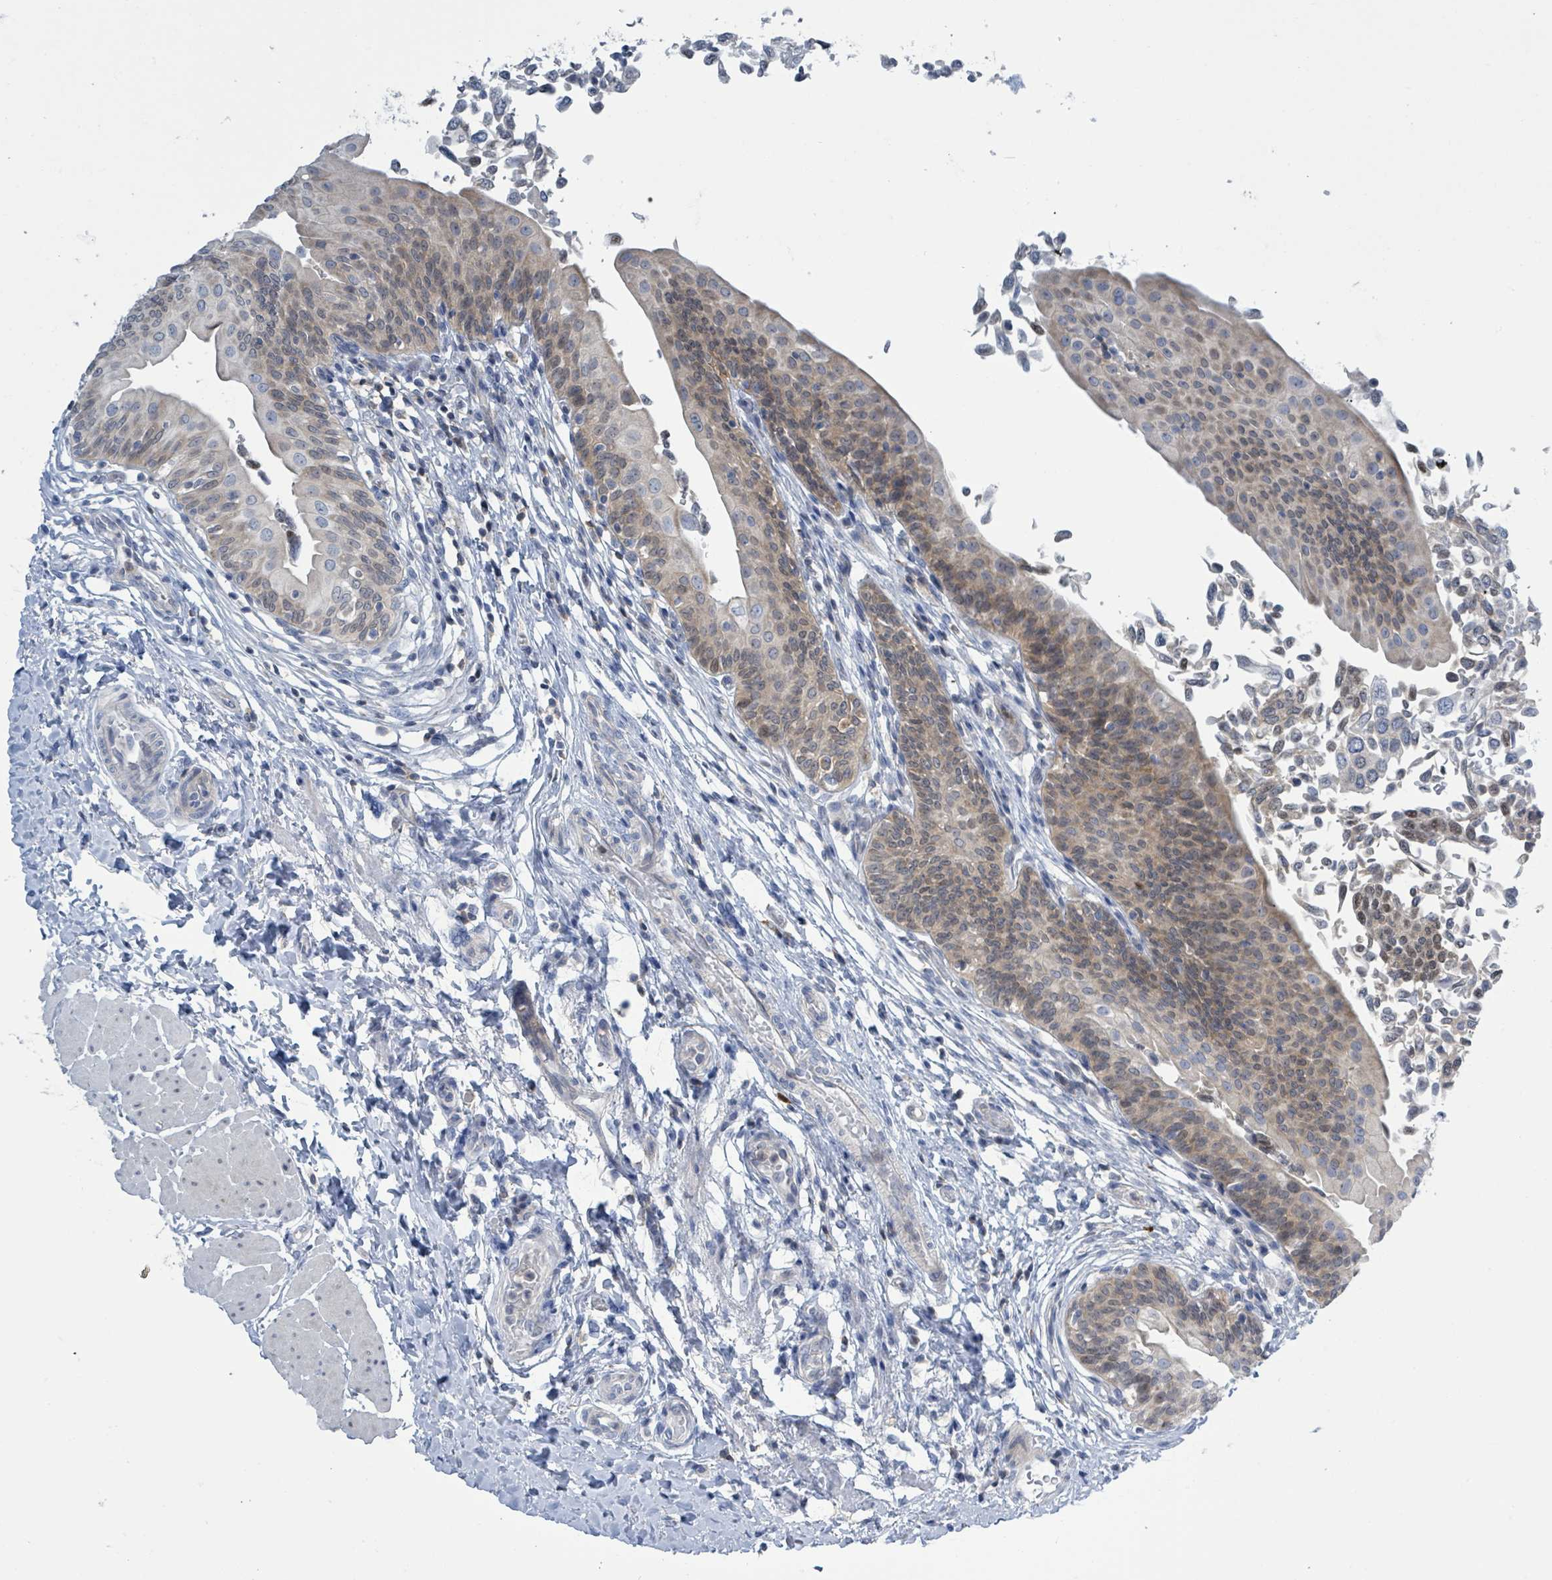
{"staining": {"intensity": "weak", "quantity": "<25%", "location": "cytoplasmic/membranous,nuclear"}, "tissue": "urothelial cancer", "cell_type": "Tumor cells", "image_type": "cancer", "snomed": [{"axis": "morphology", "description": "Urothelial carcinoma, NOS"}, {"axis": "topography", "description": "Urinary bladder"}], "caption": "Immunohistochemical staining of human transitional cell carcinoma demonstrates no significant positivity in tumor cells. Nuclei are stained in blue.", "gene": "DGKZ", "patient": {"sex": "male", "age": 59}}